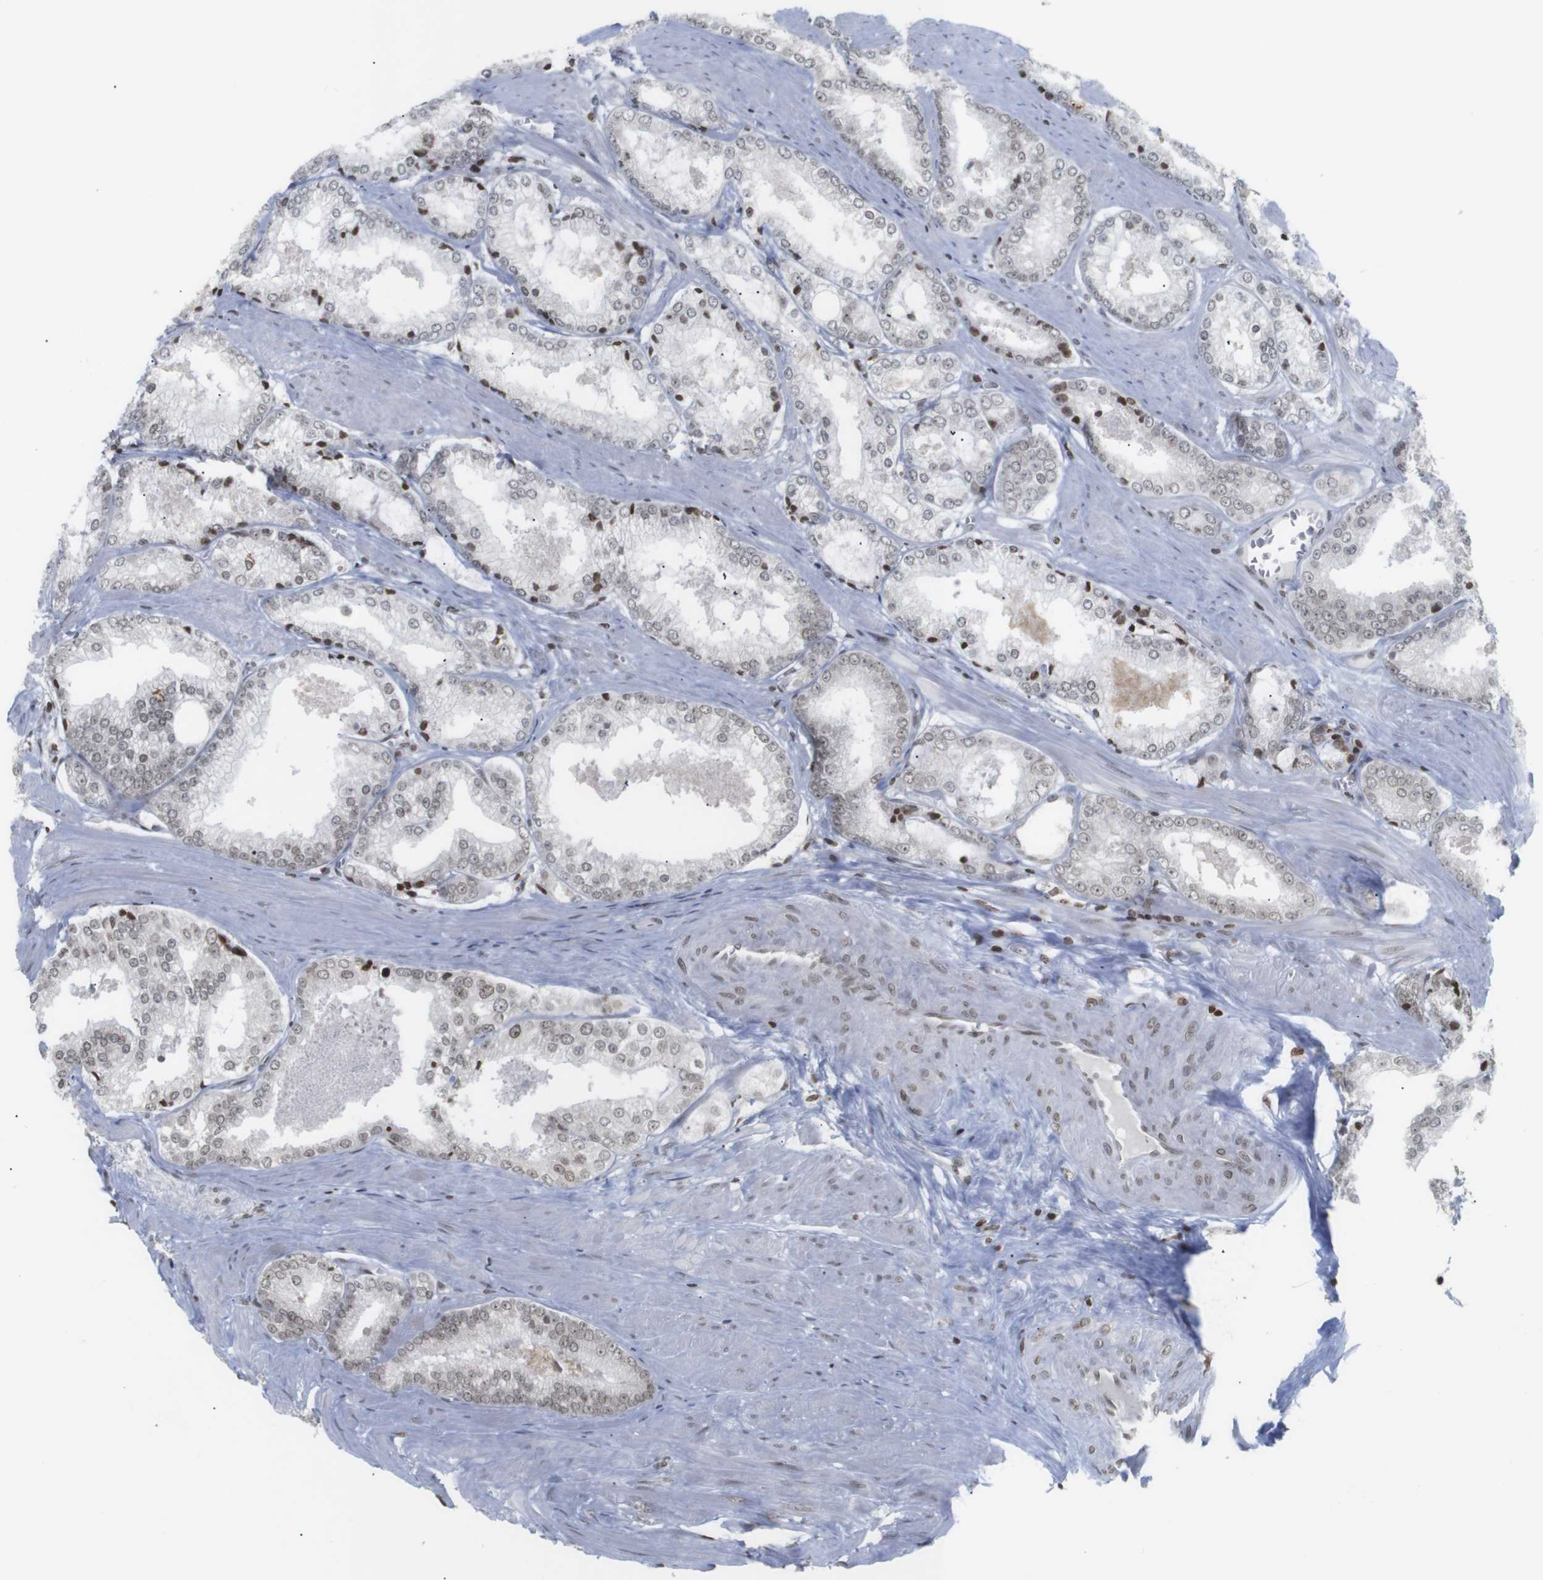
{"staining": {"intensity": "weak", "quantity": ">75%", "location": "nuclear"}, "tissue": "prostate cancer", "cell_type": "Tumor cells", "image_type": "cancer", "snomed": [{"axis": "morphology", "description": "Adenocarcinoma, Low grade"}, {"axis": "topography", "description": "Prostate"}], "caption": "Immunohistochemical staining of adenocarcinoma (low-grade) (prostate) exhibits weak nuclear protein expression in about >75% of tumor cells.", "gene": "ETV5", "patient": {"sex": "male", "age": 64}}